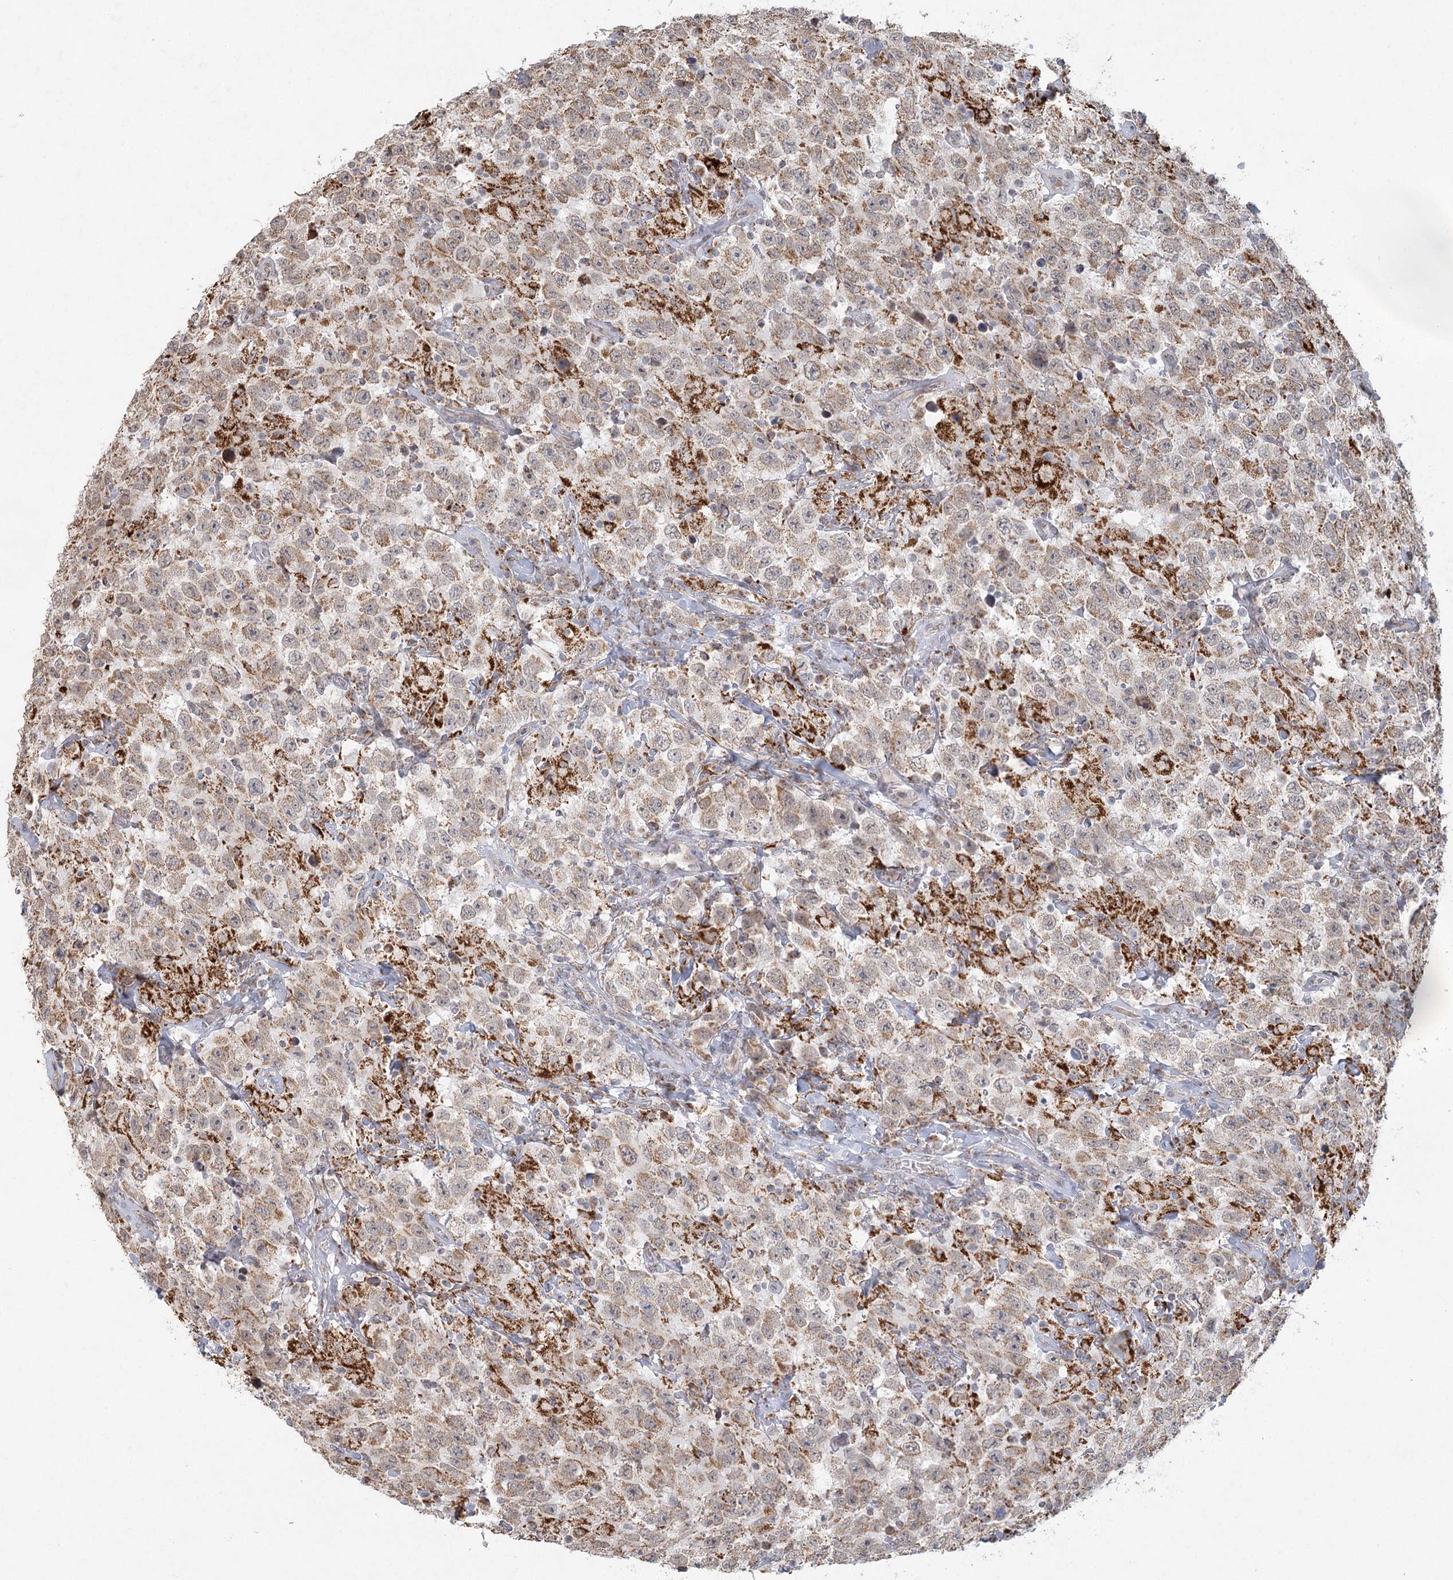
{"staining": {"intensity": "weak", "quantity": ">75%", "location": "cytoplasmic/membranous"}, "tissue": "testis cancer", "cell_type": "Tumor cells", "image_type": "cancer", "snomed": [{"axis": "morphology", "description": "Seminoma, NOS"}, {"axis": "topography", "description": "Testis"}], "caption": "Tumor cells demonstrate low levels of weak cytoplasmic/membranous positivity in approximately >75% of cells in testis cancer. The staining was performed using DAB (3,3'-diaminobenzidine) to visualize the protein expression in brown, while the nuclei were stained in blue with hematoxylin (Magnification: 20x).", "gene": "LACTB", "patient": {"sex": "male", "age": 41}}